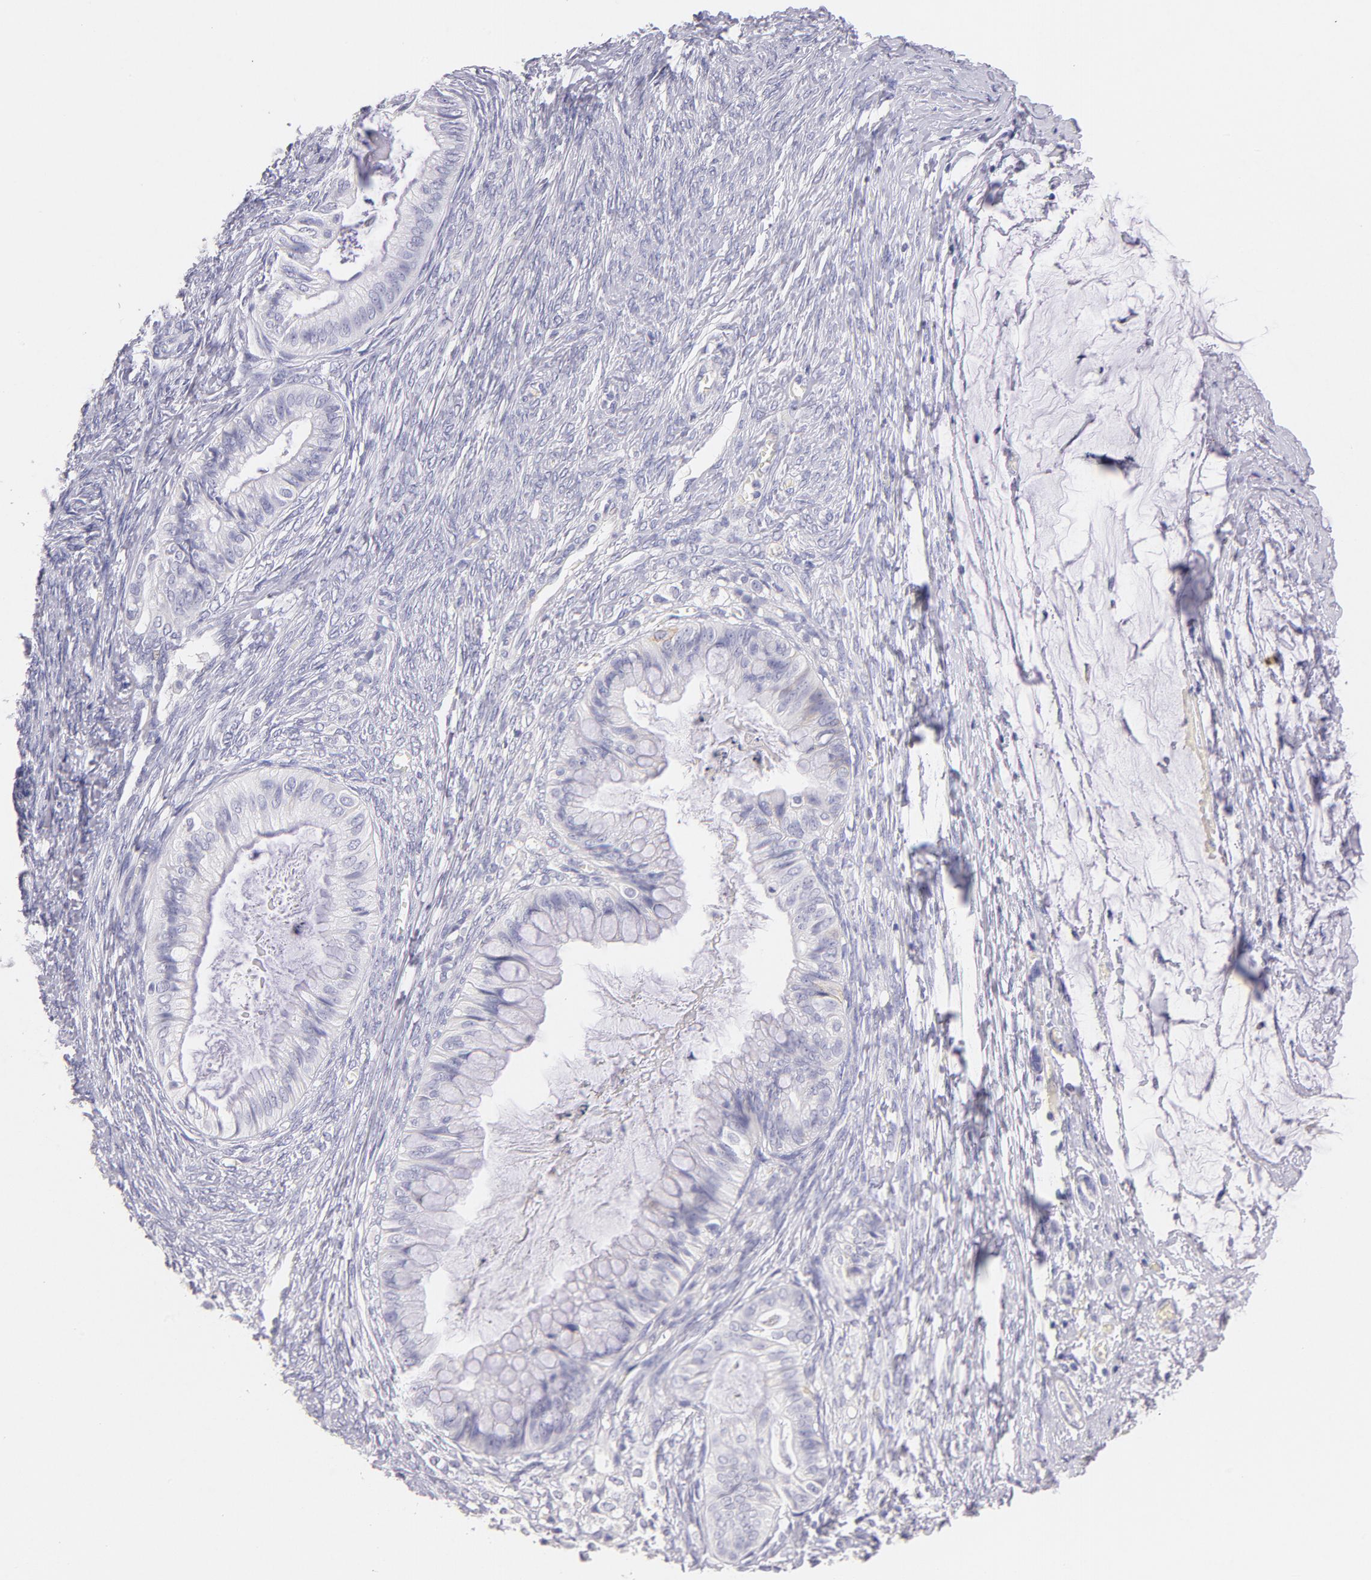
{"staining": {"intensity": "negative", "quantity": "none", "location": "none"}, "tissue": "ovarian cancer", "cell_type": "Tumor cells", "image_type": "cancer", "snomed": [{"axis": "morphology", "description": "Cystadenocarcinoma, mucinous, NOS"}, {"axis": "topography", "description": "Ovary"}], "caption": "High magnification brightfield microscopy of ovarian cancer stained with DAB (brown) and counterstained with hematoxylin (blue): tumor cells show no significant expression.", "gene": "CD44", "patient": {"sex": "female", "age": 57}}